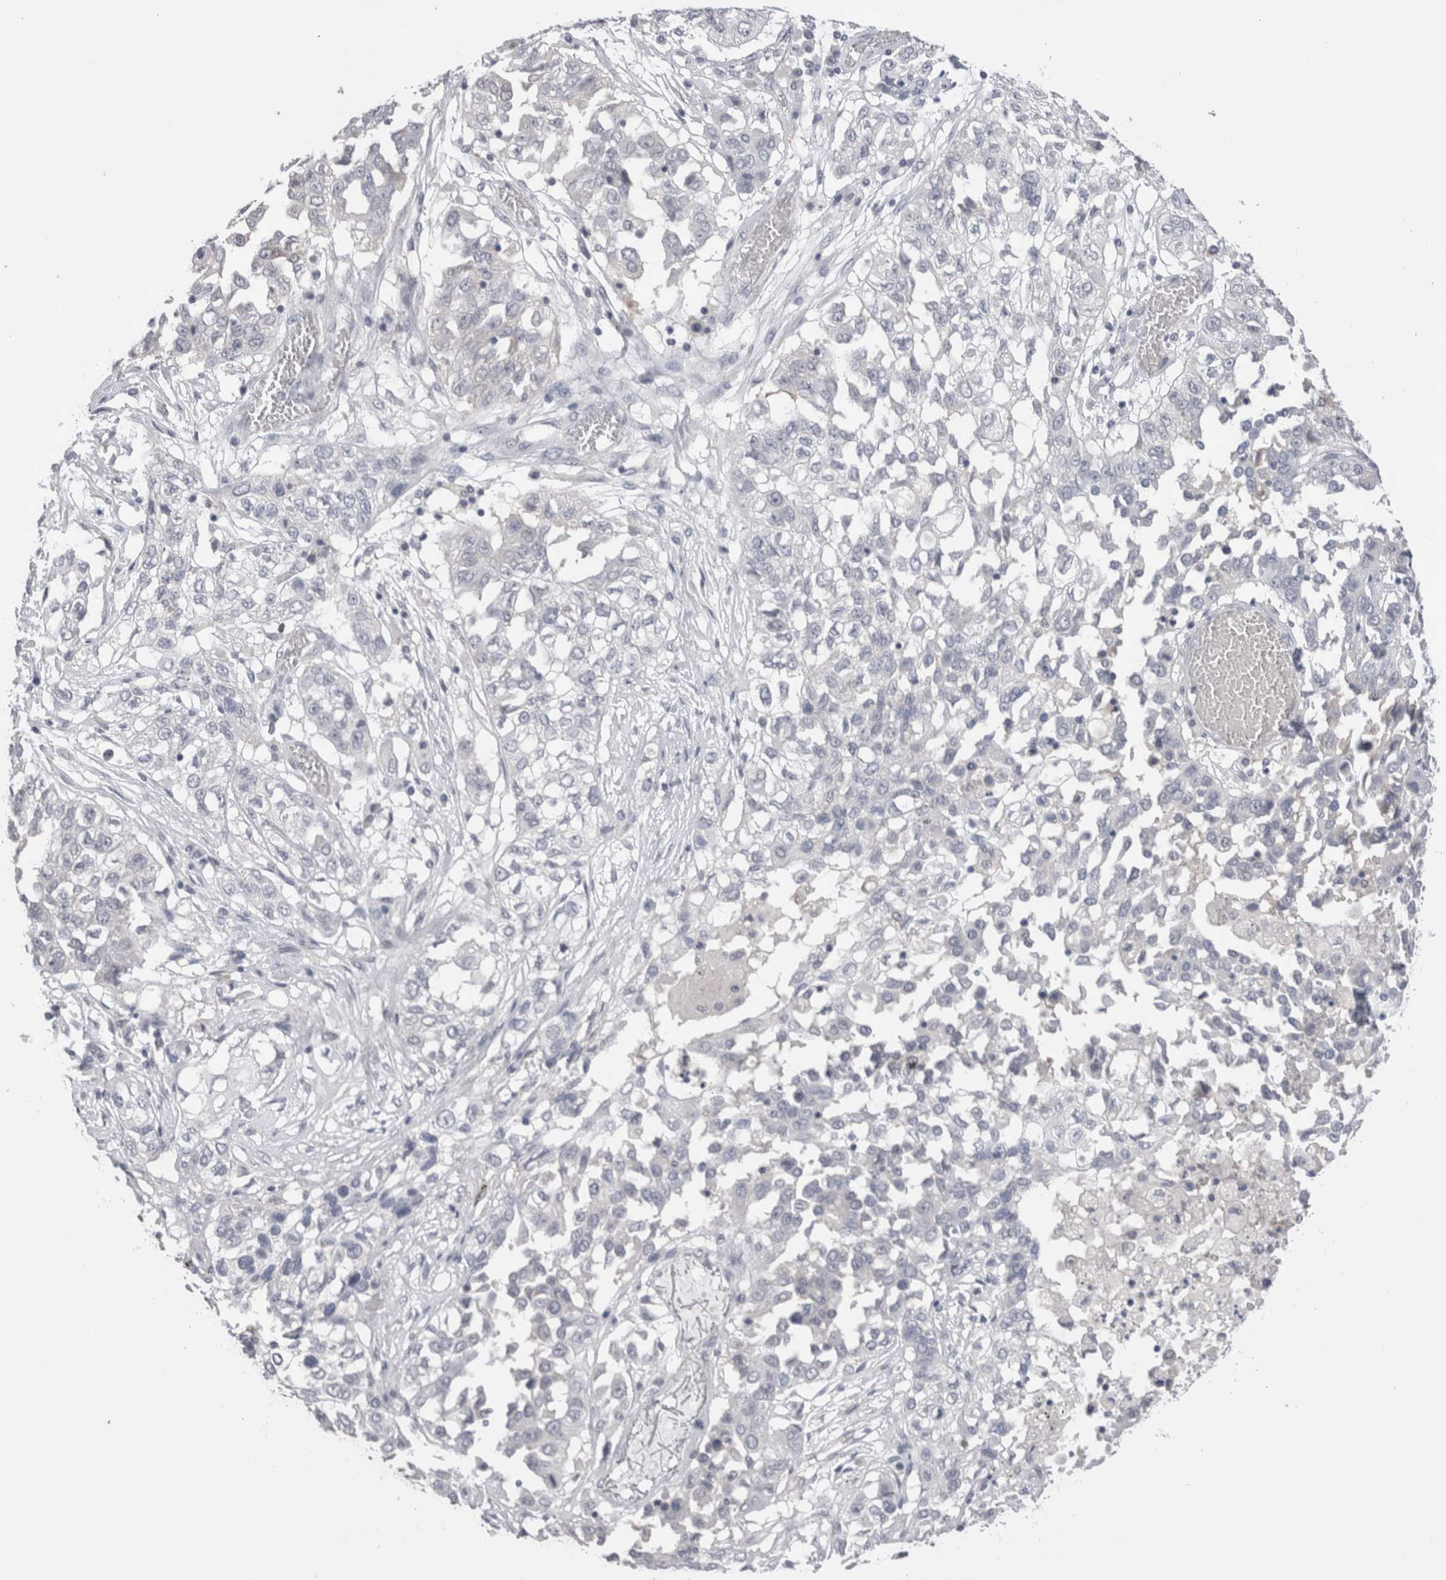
{"staining": {"intensity": "negative", "quantity": "none", "location": "none"}, "tissue": "lung cancer", "cell_type": "Tumor cells", "image_type": "cancer", "snomed": [{"axis": "morphology", "description": "Squamous cell carcinoma, NOS"}, {"axis": "topography", "description": "Lung"}], "caption": "A micrograph of human squamous cell carcinoma (lung) is negative for staining in tumor cells.", "gene": "SUCNR1", "patient": {"sex": "male", "age": 71}}